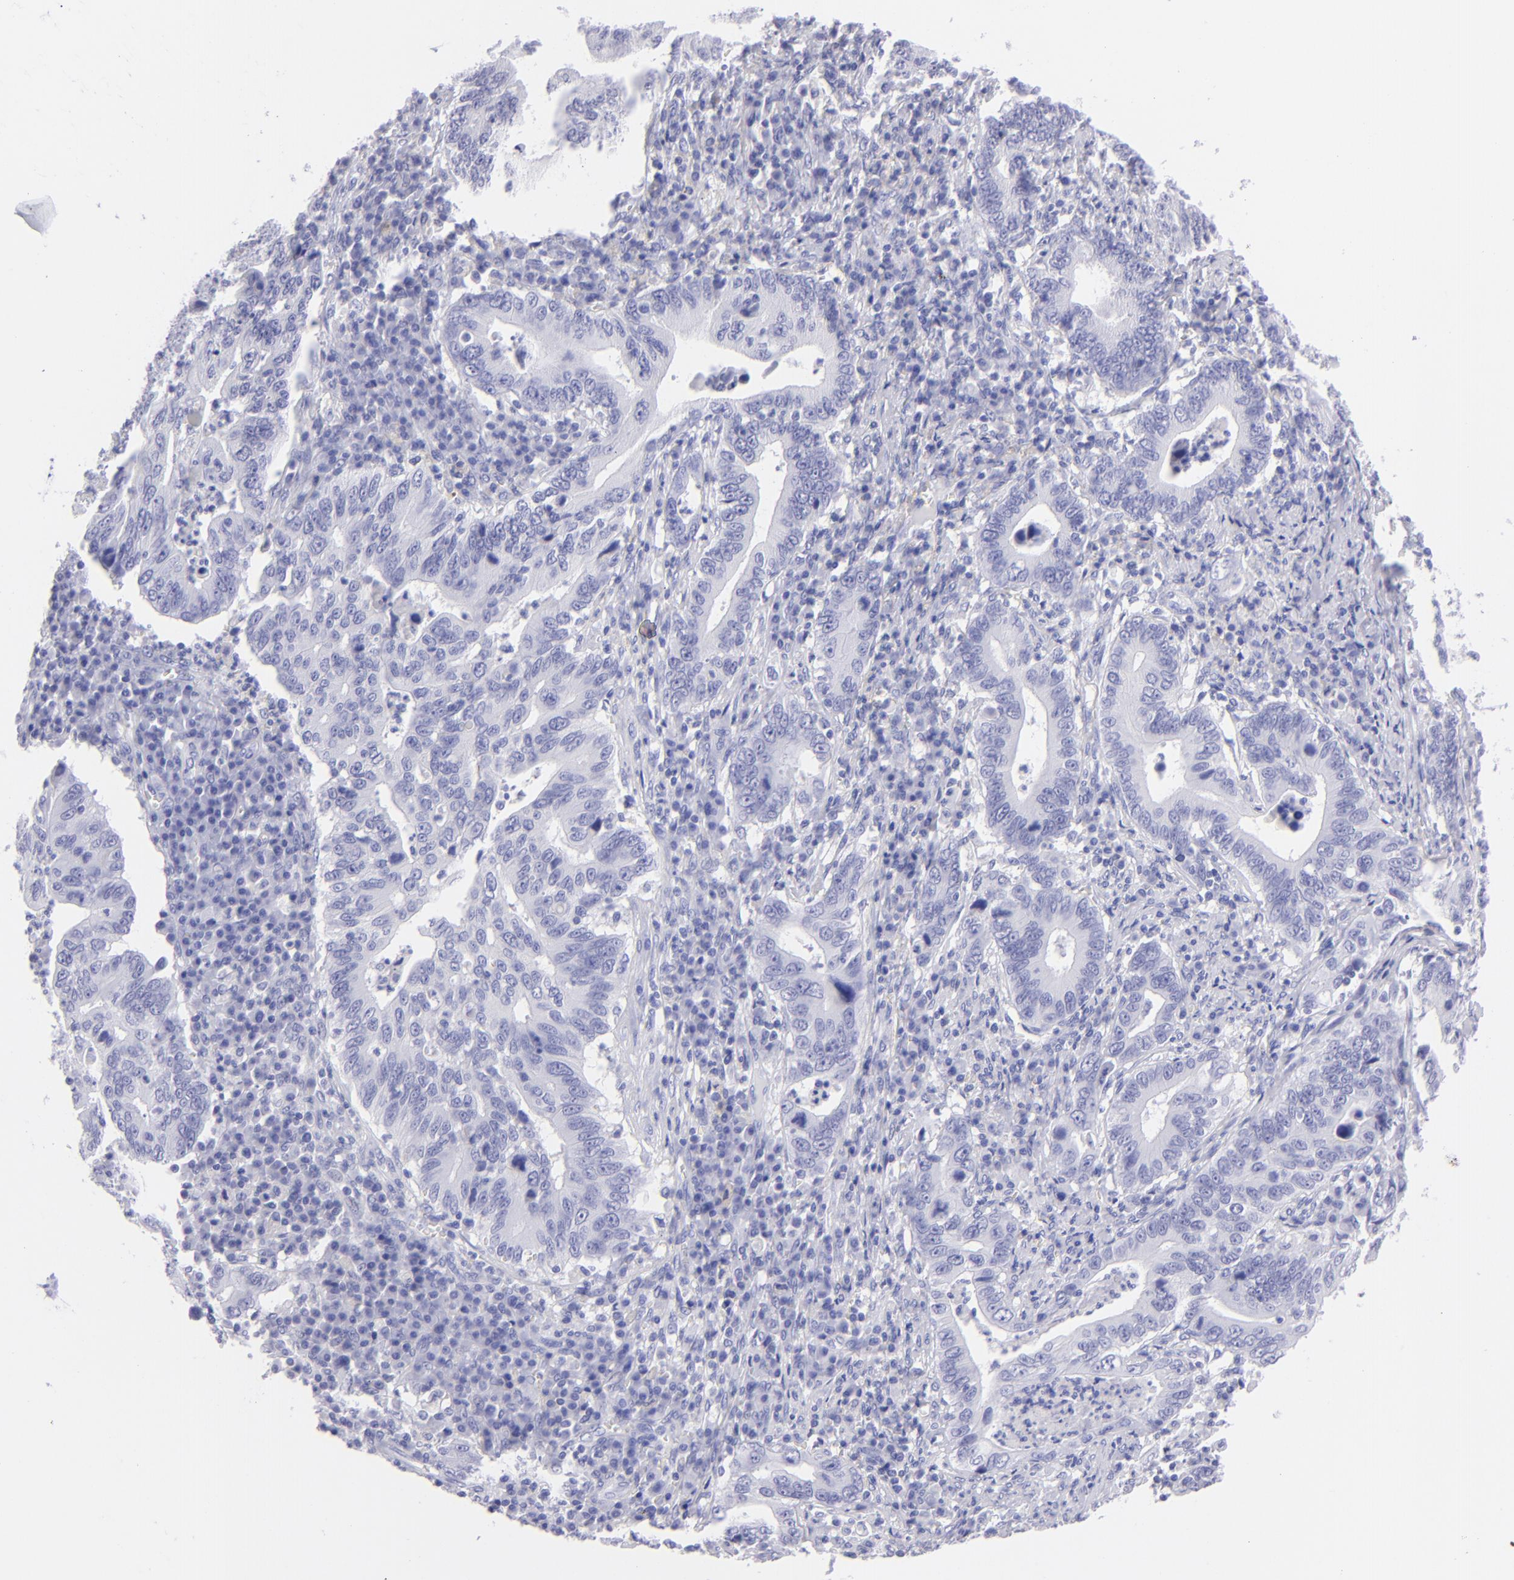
{"staining": {"intensity": "negative", "quantity": "none", "location": "none"}, "tissue": "stomach cancer", "cell_type": "Tumor cells", "image_type": "cancer", "snomed": [{"axis": "morphology", "description": "Adenocarcinoma, NOS"}, {"axis": "topography", "description": "Stomach, upper"}], "caption": "IHC histopathology image of neoplastic tissue: human stomach cancer (adenocarcinoma) stained with DAB (3,3'-diaminobenzidine) demonstrates no significant protein staining in tumor cells. (DAB immunohistochemistry (IHC), high magnification).", "gene": "SLC1A3", "patient": {"sex": "male", "age": 63}}